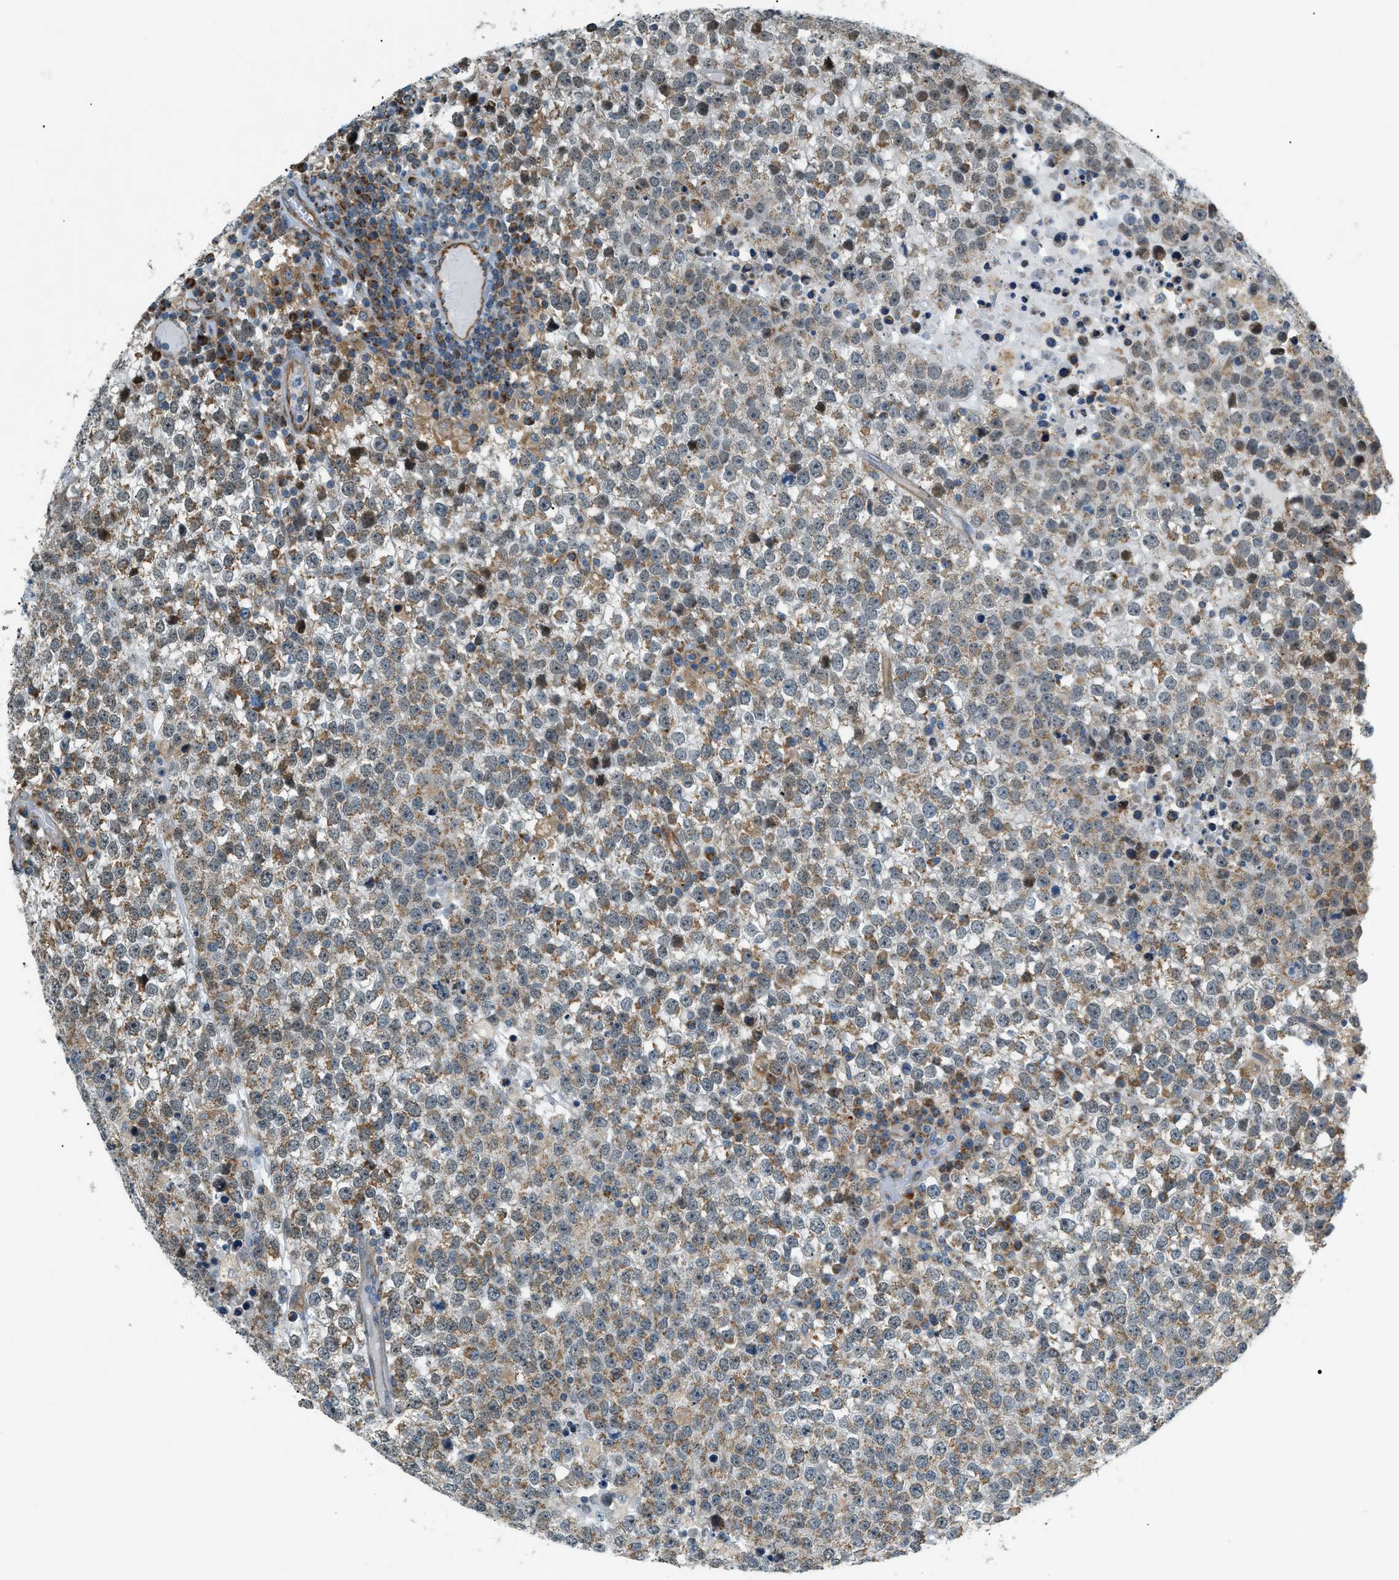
{"staining": {"intensity": "moderate", "quantity": "25%-75%", "location": "cytoplasmic/membranous"}, "tissue": "testis cancer", "cell_type": "Tumor cells", "image_type": "cancer", "snomed": [{"axis": "morphology", "description": "Seminoma, NOS"}, {"axis": "topography", "description": "Testis"}], "caption": "Immunohistochemistry (IHC) (DAB) staining of human testis cancer (seminoma) exhibits moderate cytoplasmic/membranous protein positivity in about 25%-75% of tumor cells.", "gene": "PIGG", "patient": {"sex": "male", "age": 65}}